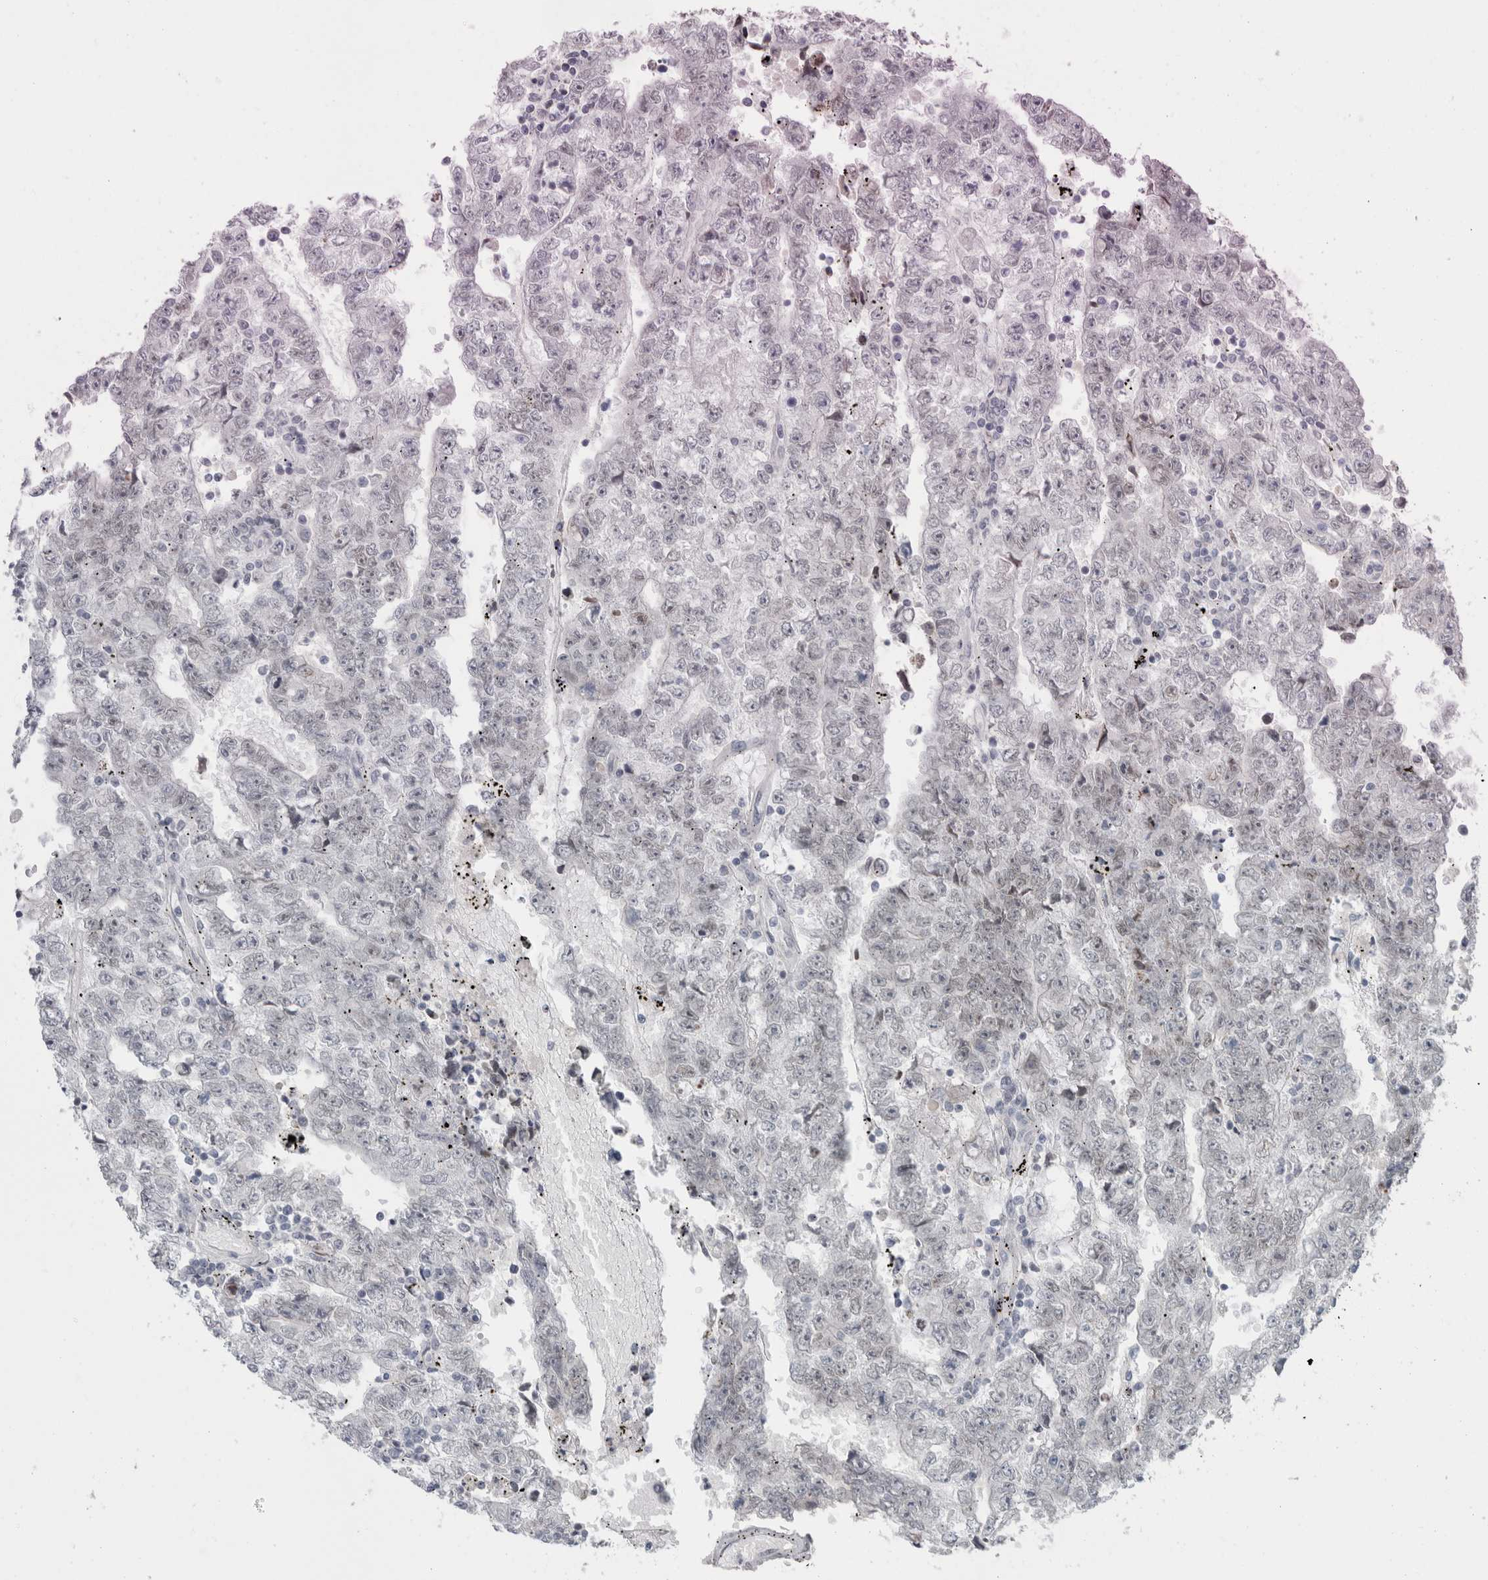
{"staining": {"intensity": "negative", "quantity": "none", "location": "none"}, "tissue": "testis cancer", "cell_type": "Tumor cells", "image_type": "cancer", "snomed": [{"axis": "morphology", "description": "Carcinoma, Embryonal, NOS"}, {"axis": "topography", "description": "Testis"}], "caption": "This is an IHC photomicrograph of human testis cancer. There is no staining in tumor cells.", "gene": "ZNF770", "patient": {"sex": "male", "age": 25}}